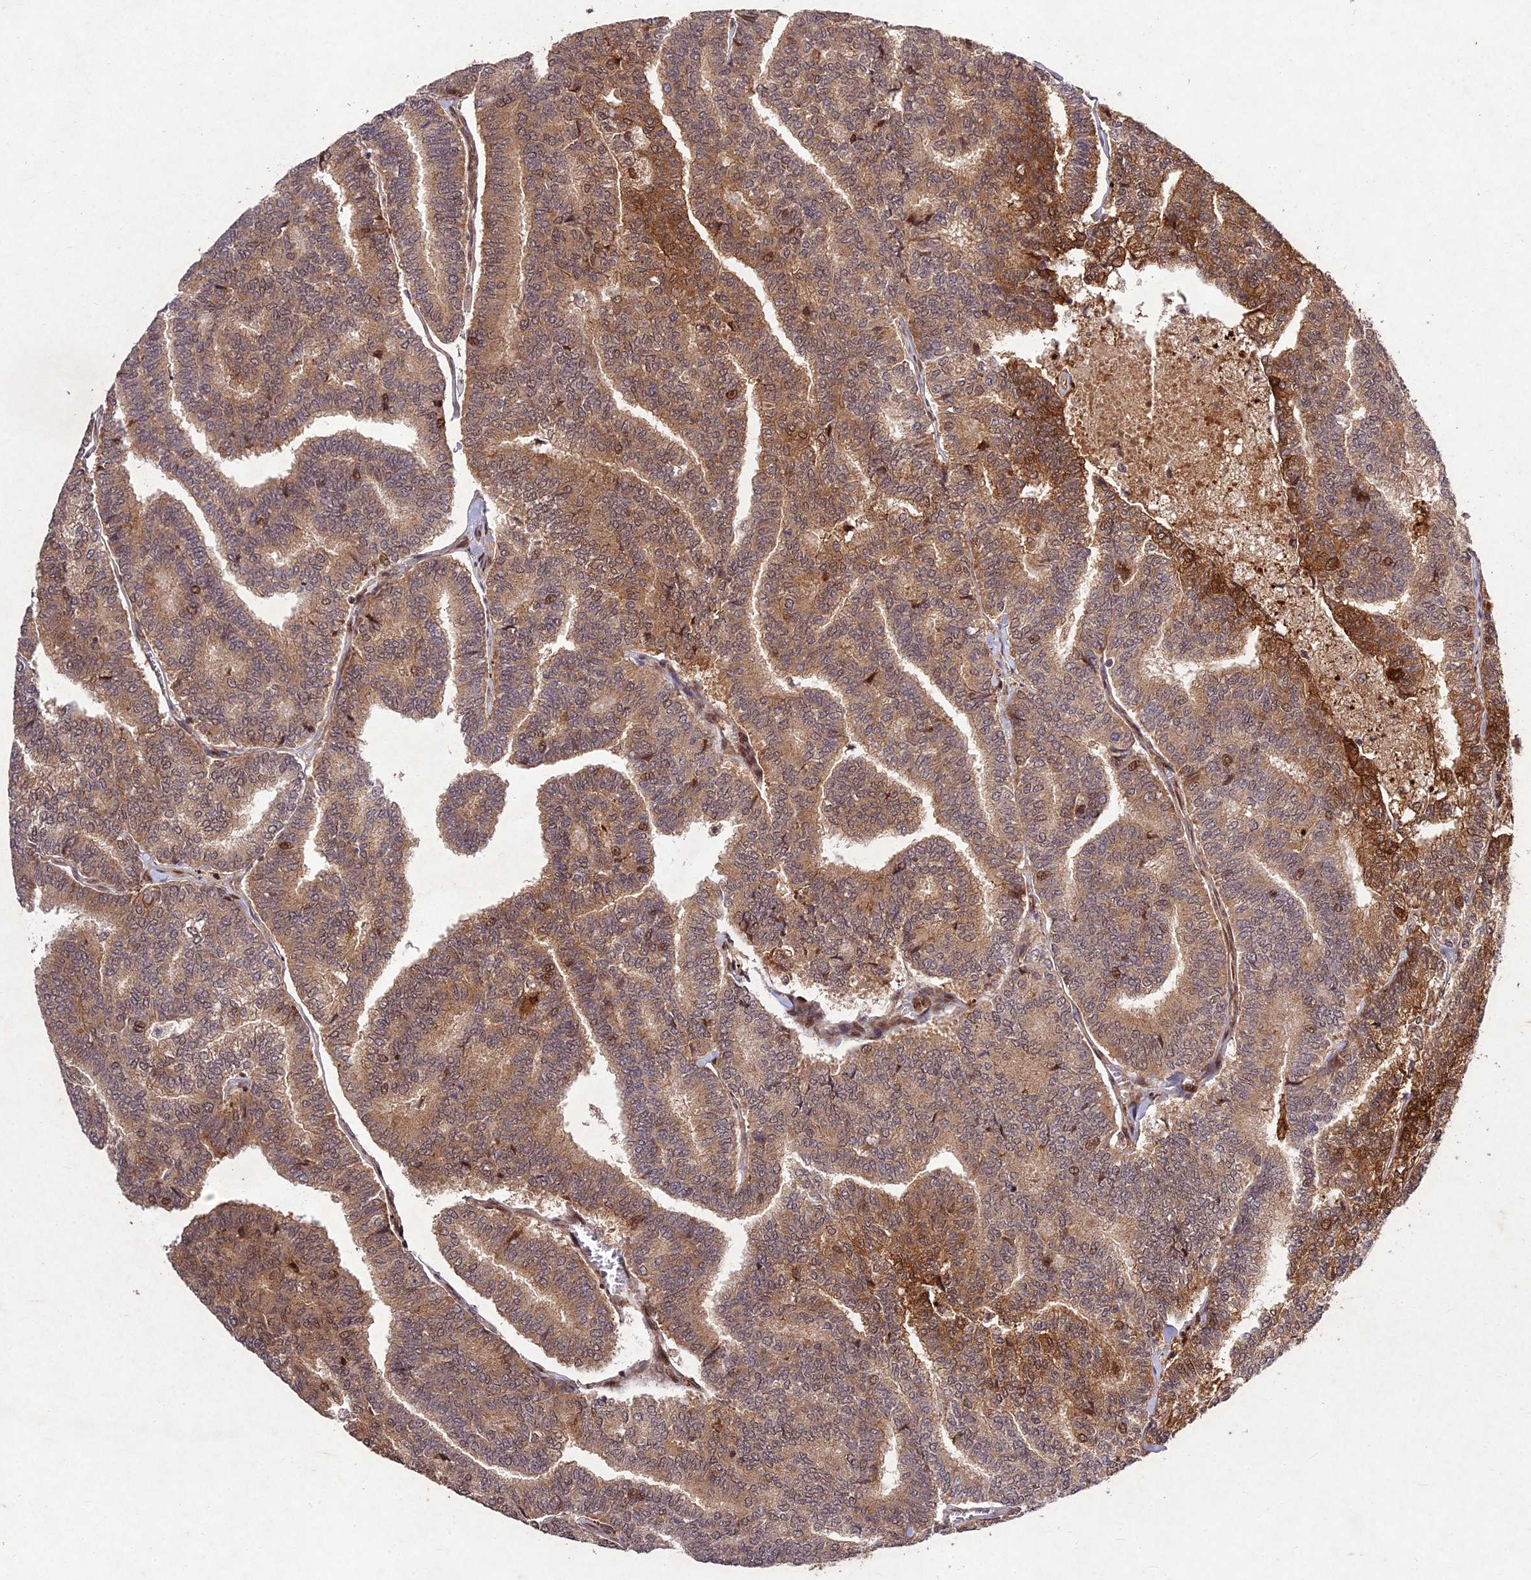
{"staining": {"intensity": "moderate", "quantity": ">75%", "location": "cytoplasmic/membranous"}, "tissue": "thyroid cancer", "cell_type": "Tumor cells", "image_type": "cancer", "snomed": [{"axis": "morphology", "description": "Papillary adenocarcinoma, NOS"}, {"axis": "topography", "description": "Thyroid gland"}], "caption": "Thyroid cancer (papillary adenocarcinoma) stained for a protein demonstrates moderate cytoplasmic/membranous positivity in tumor cells. The protein of interest is shown in brown color, while the nuclei are stained blue.", "gene": "MKKS", "patient": {"sex": "female", "age": 35}}